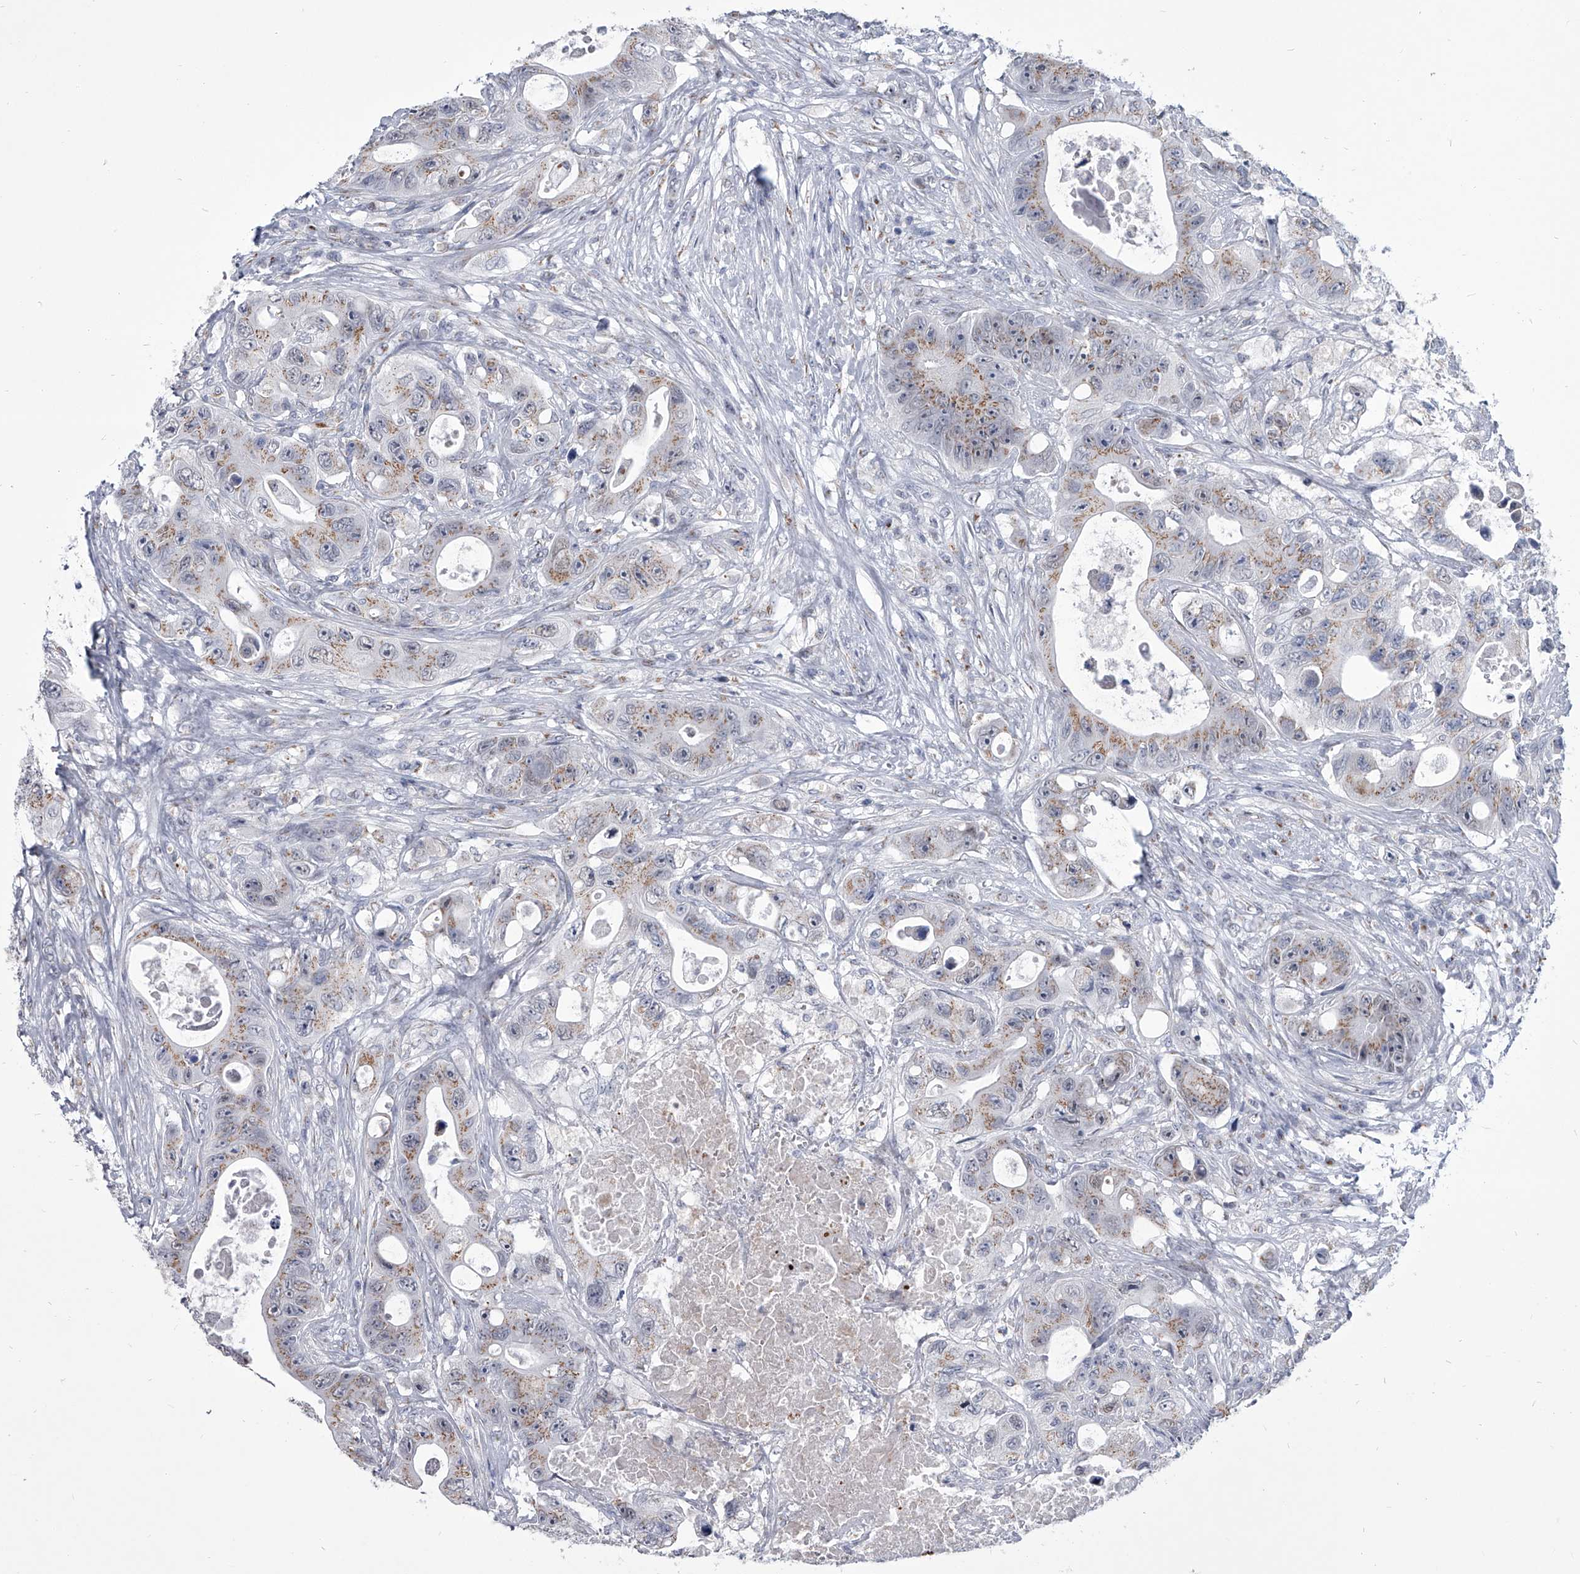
{"staining": {"intensity": "moderate", "quantity": "25%-75%", "location": "cytoplasmic/membranous"}, "tissue": "colorectal cancer", "cell_type": "Tumor cells", "image_type": "cancer", "snomed": [{"axis": "morphology", "description": "Adenocarcinoma, NOS"}, {"axis": "topography", "description": "Colon"}], "caption": "This is an image of IHC staining of adenocarcinoma (colorectal), which shows moderate positivity in the cytoplasmic/membranous of tumor cells.", "gene": "EVA1C", "patient": {"sex": "female", "age": 46}}